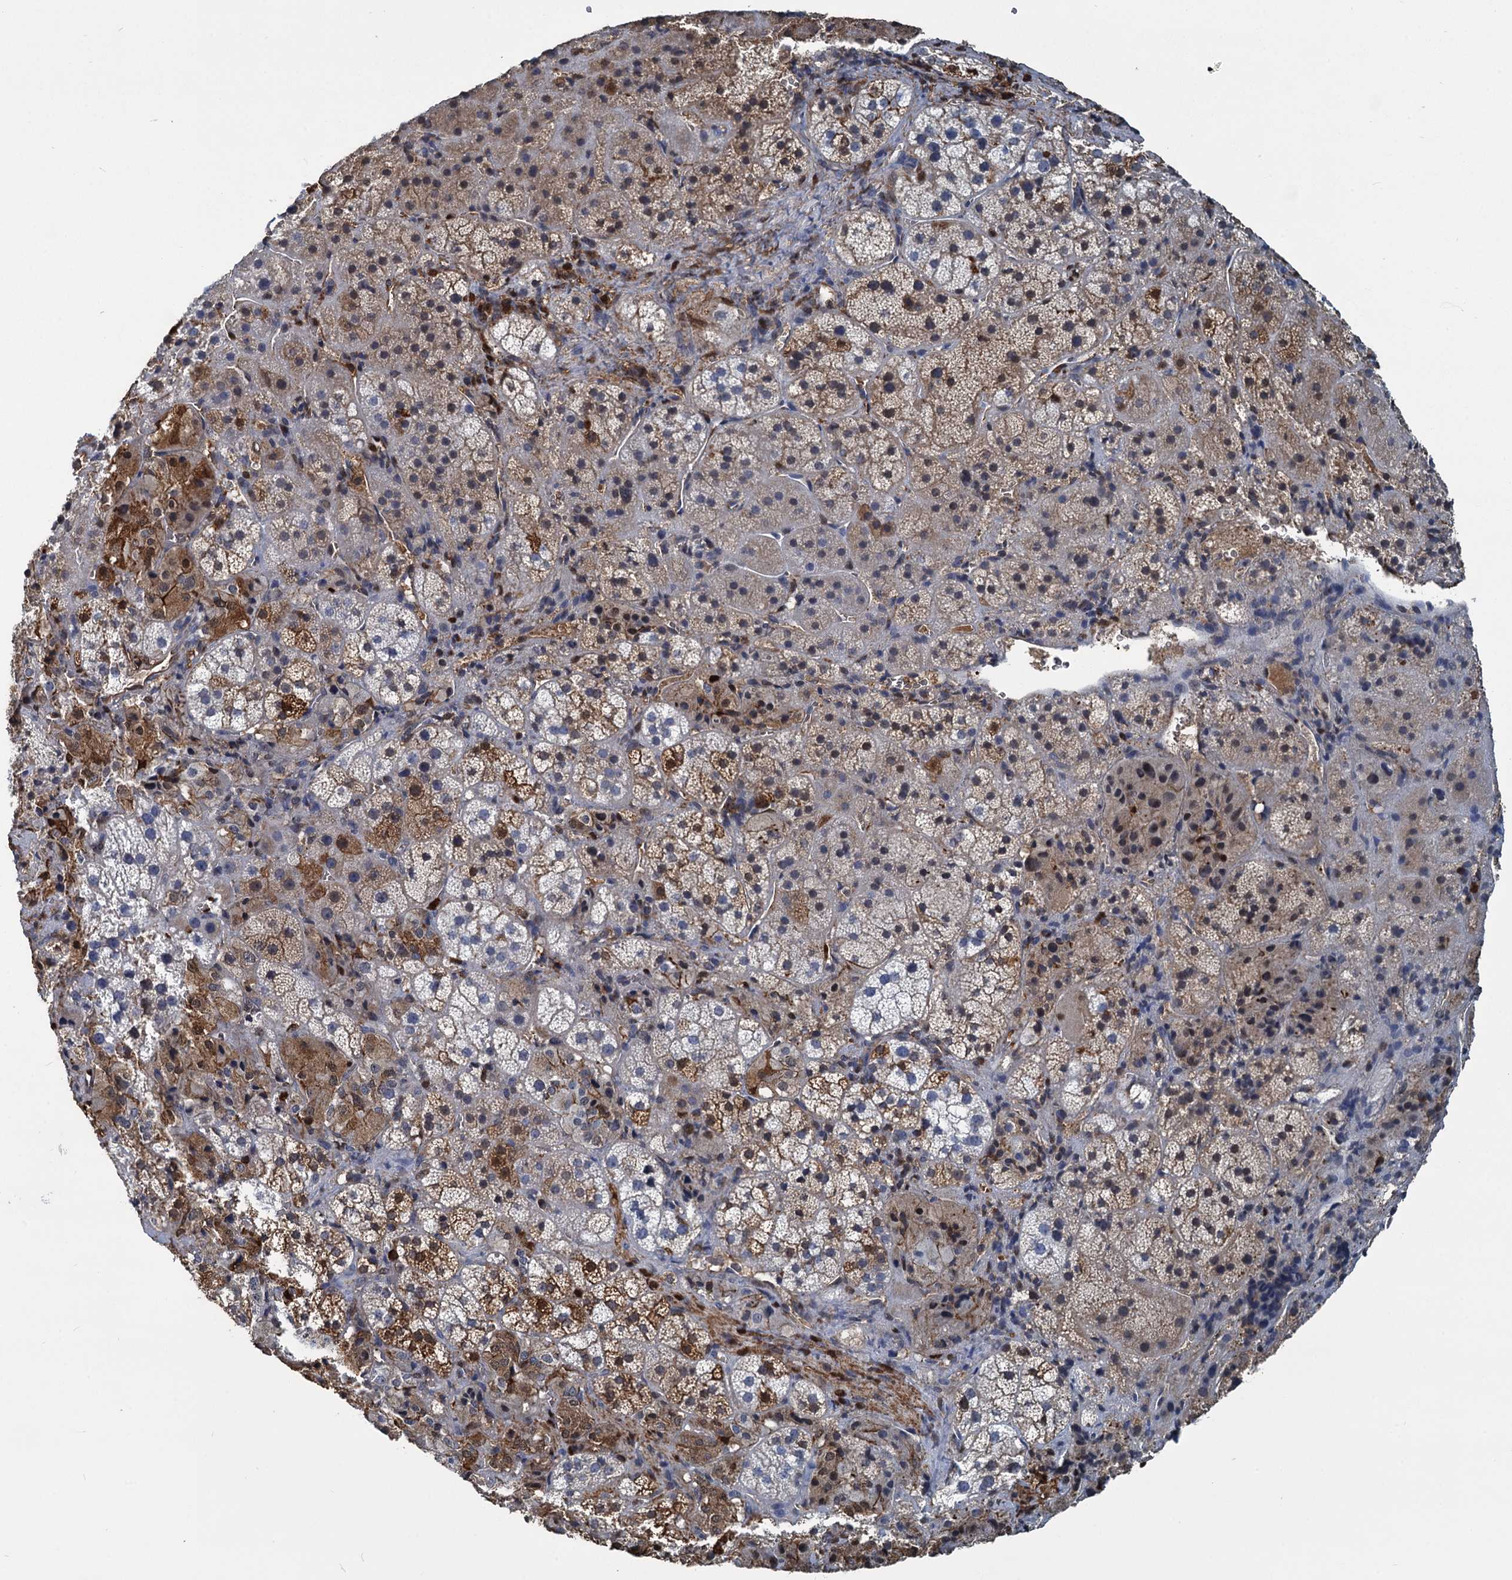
{"staining": {"intensity": "moderate", "quantity": ">75%", "location": "cytoplasmic/membranous,nuclear"}, "tissue": "adrenal gland", "cell_type": "Glandular cells", "image_type": "normal", "snomed": [{"axis": "morphology", "description": "Normal tissue, NOS"}, {"axis": "topography", "description": "Adrenal gland"}], "caption": "High-magnification brightfield microscopy of unremarkable adrenal gland stained with DAB (brown) and counterstained with hematoxylin (blue). glandular cells exhibit moderate cytoplasmic/membranous,nuclear positivity is appreciated in approximately>75% of cells. (IHC, brightfield microscopy, high magnification).", "gene": "S100A6", "patient": {"sex": "female", "age": 44}}